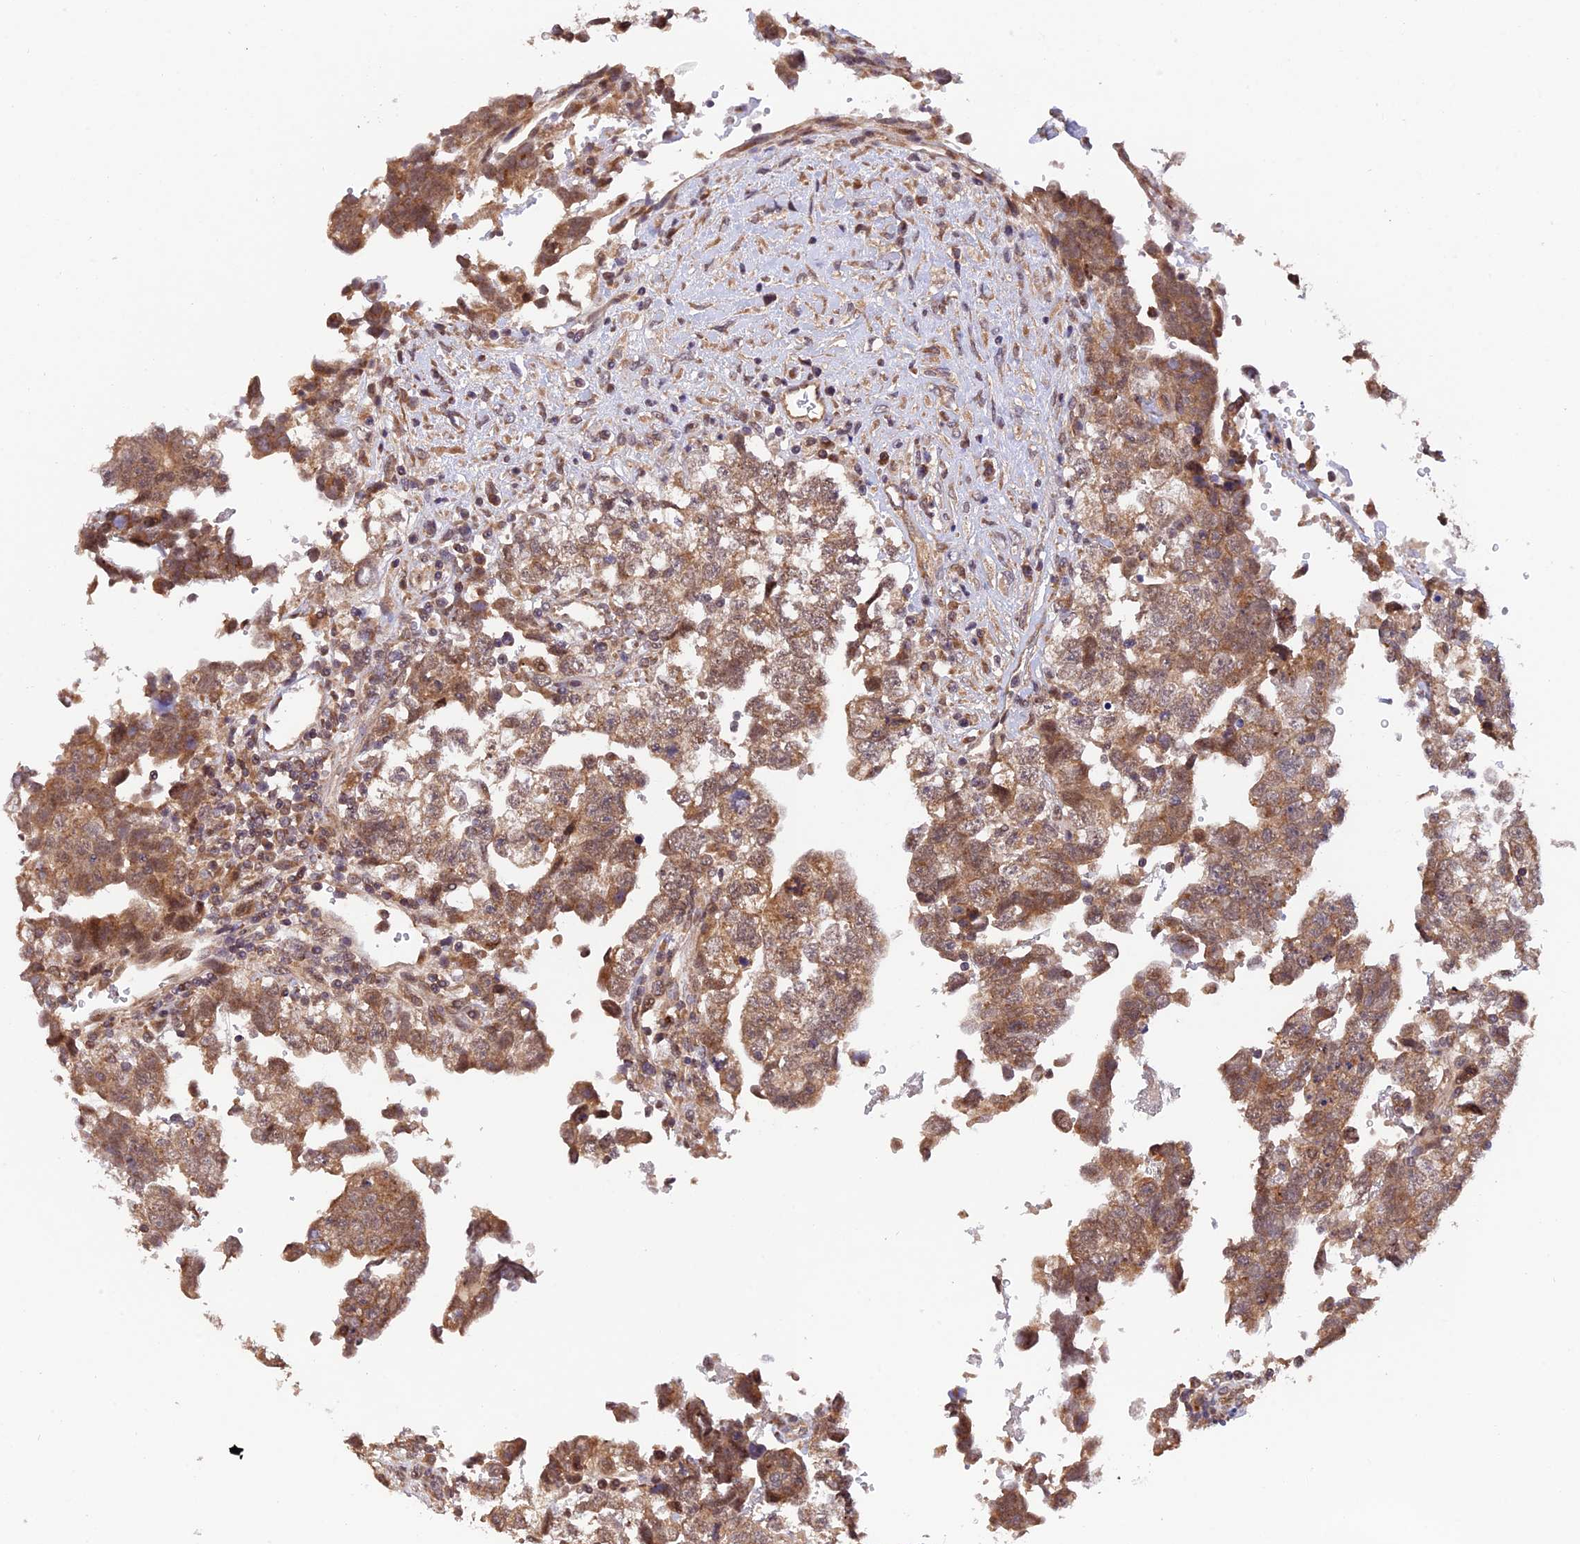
{"staining": {"intensity": "moderate", "quantity": ">75%", "location": "cytoplasmic/membranous"}, "tissue": "testis cancer", "cell_type": "Tumor cells", "image_type": "cancer", "snomed": [{"axis": "morphology", "description": "Carcinoma, Embryonal, NOS"}, {"axis": "topography", "description": "Testis"}], "caption": "This is an image of IHC staining of testis cancer (embryonal carcinoma), which shows moderate expression in the cytoplasmic/membranous of tumor cells.", "gene": "MNS1", "patient": {"sex": "male", "age": 37}}